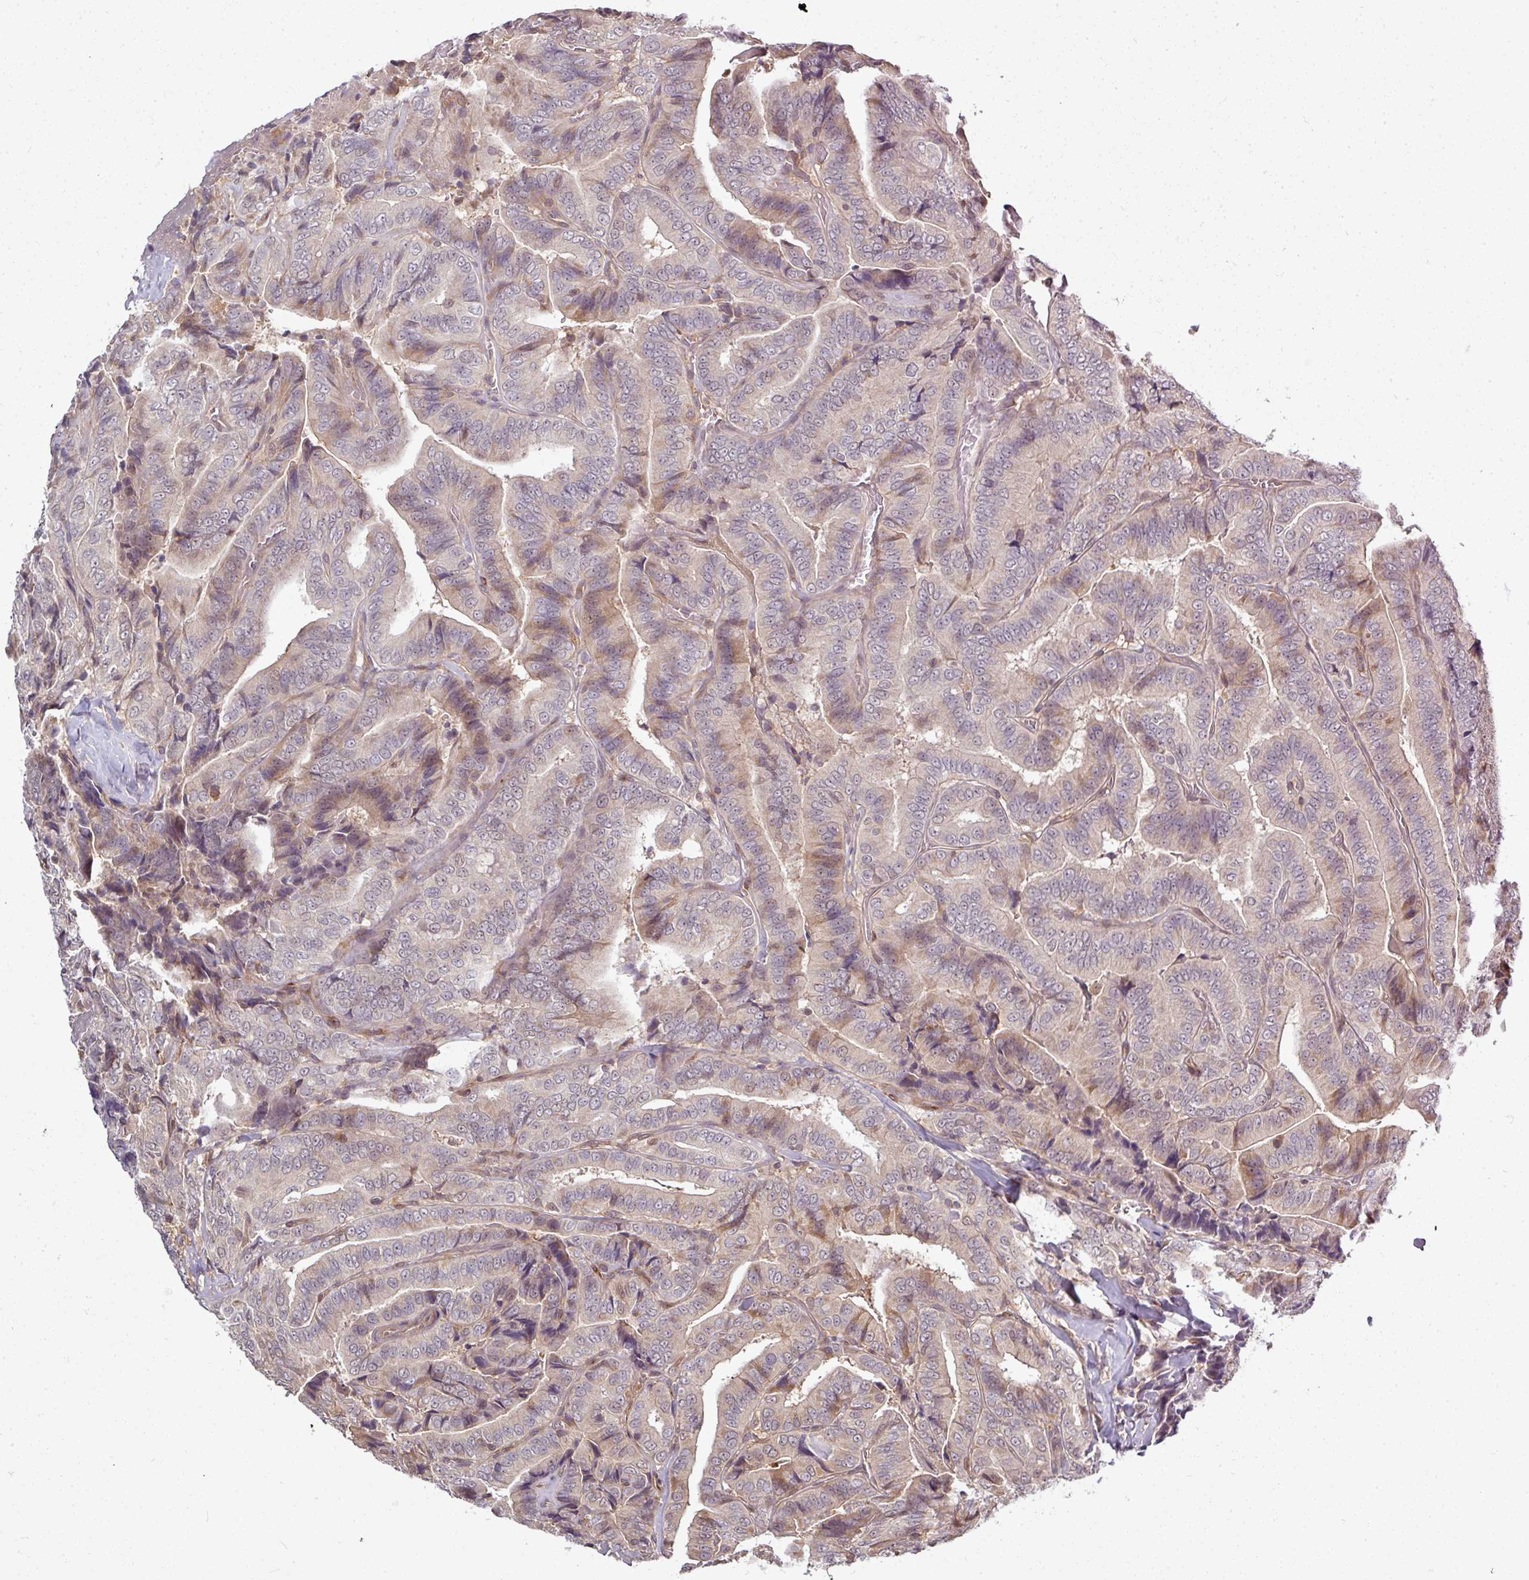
{"staining": {"intensity": "weak", "quantity": "<25%", "location": "cytoplasmic/membranous"}, "tissue": "thyroid cancer", "cell_type": "Tumor cells", "image_type": "cancer", "snomed": [{"axis": "morphology", "description": "Papillary adenocarcinoma, NOS"}, {"axis": "topography", "description": "Thyroid gland"}], "caption": "High power microscopy histopathology image of an IHC image of papillary adenocarcinoma (thyroid), revealing no significant positivity in tumor cells.", "gene": "TUSC3", "patient": {"sex": "male", "age": 61}}